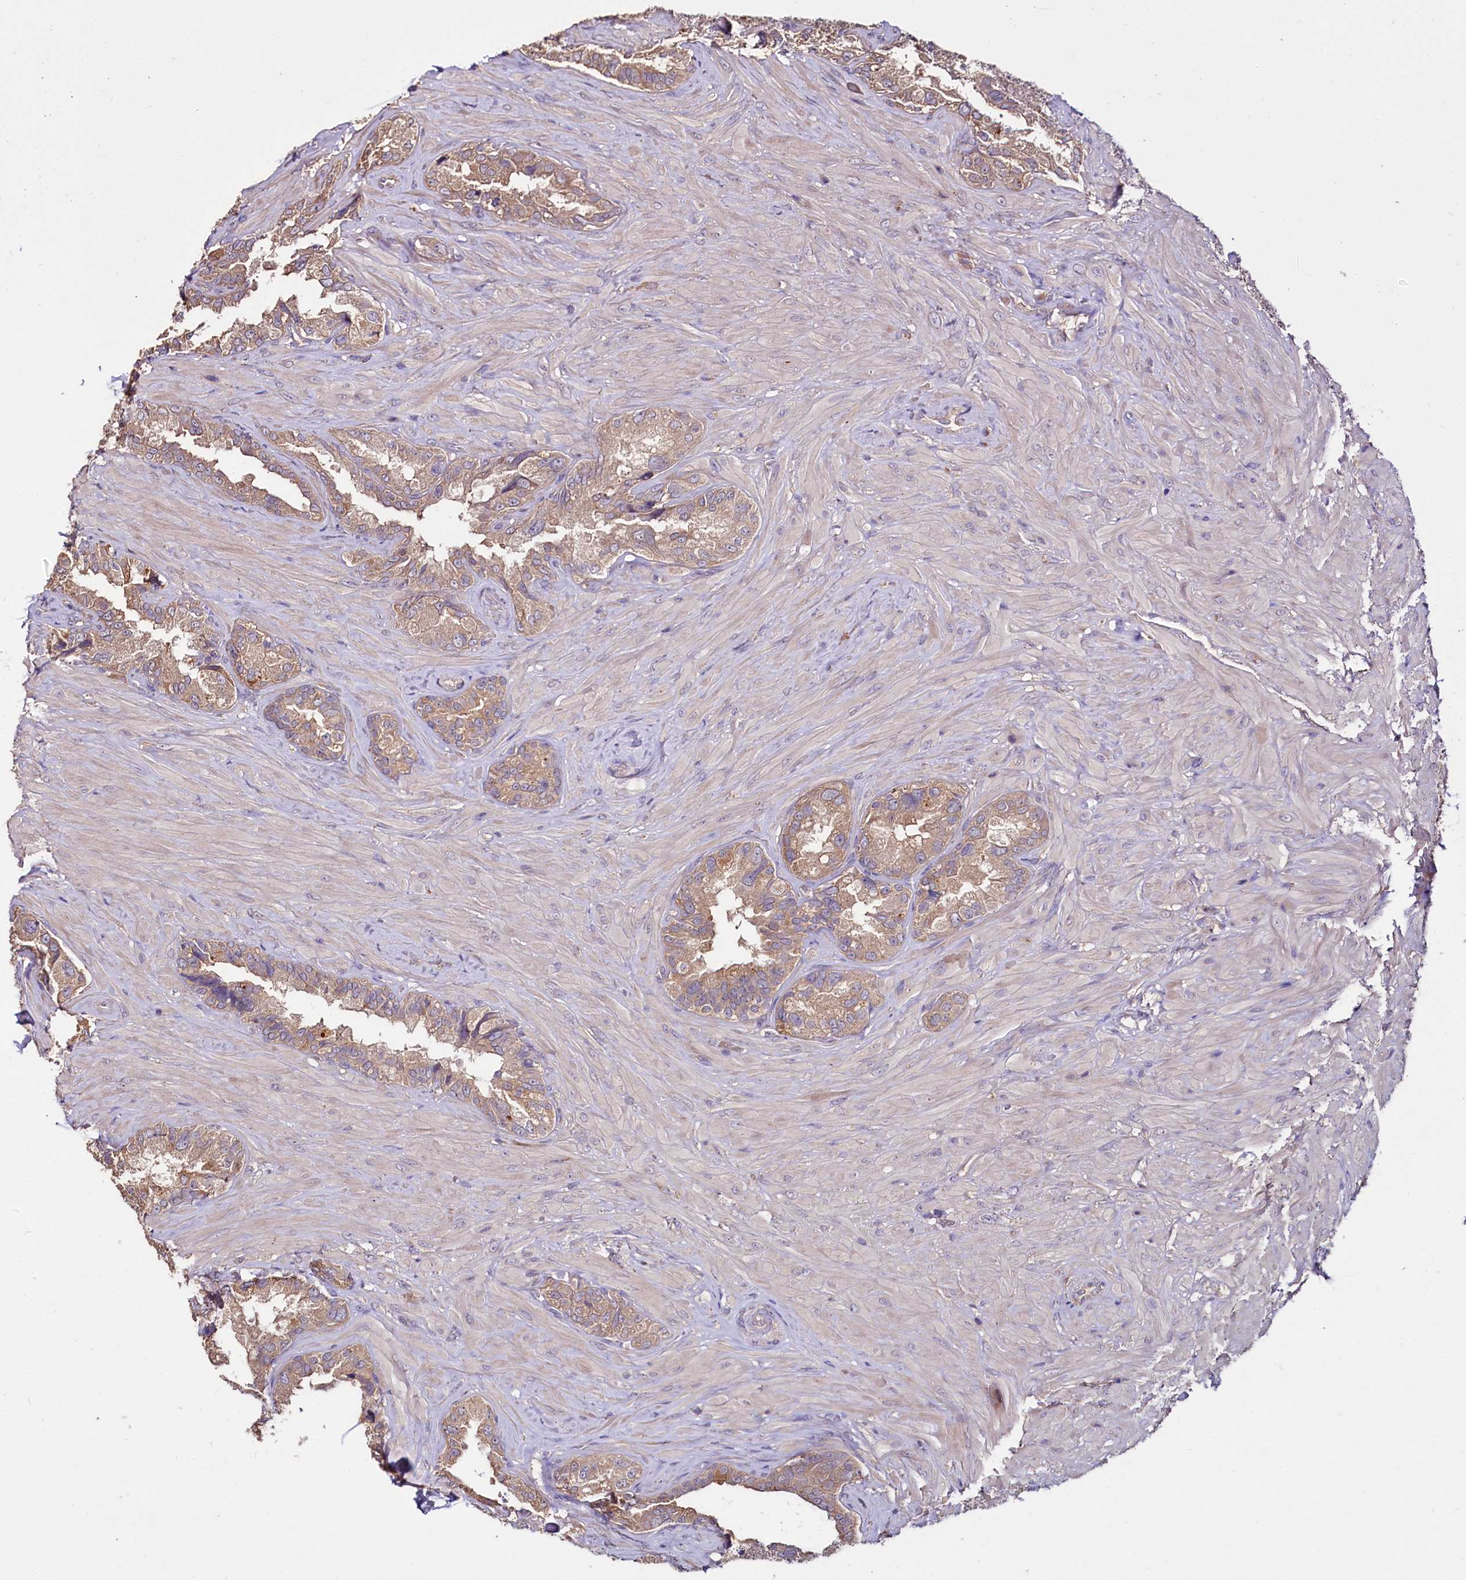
{"staining": {"intensity": "weak", "quantity": ">75%", "location": "cytoplasmic/membranous"}, "tissue": "seminal vesicle", "cell_type": "Glandular cells", "image_type": "normal", "snomed": [{"axis": "morphology", "description": "Normal tissue, NOS"}, {"axis": "topography", "description": "Seminal veicle"}, {"axis": "topography", "description": "Peripheral nerve tissue"}], "caption": "A micrograph showing weak cytoplasmic/membranous staining in about >75% of glandular cells in benign seminal vesicle, as visualized by brown immunohistochemical staining.", "gene": "ETFBKMT", "patient": {"sex": "male", "age": 67}}